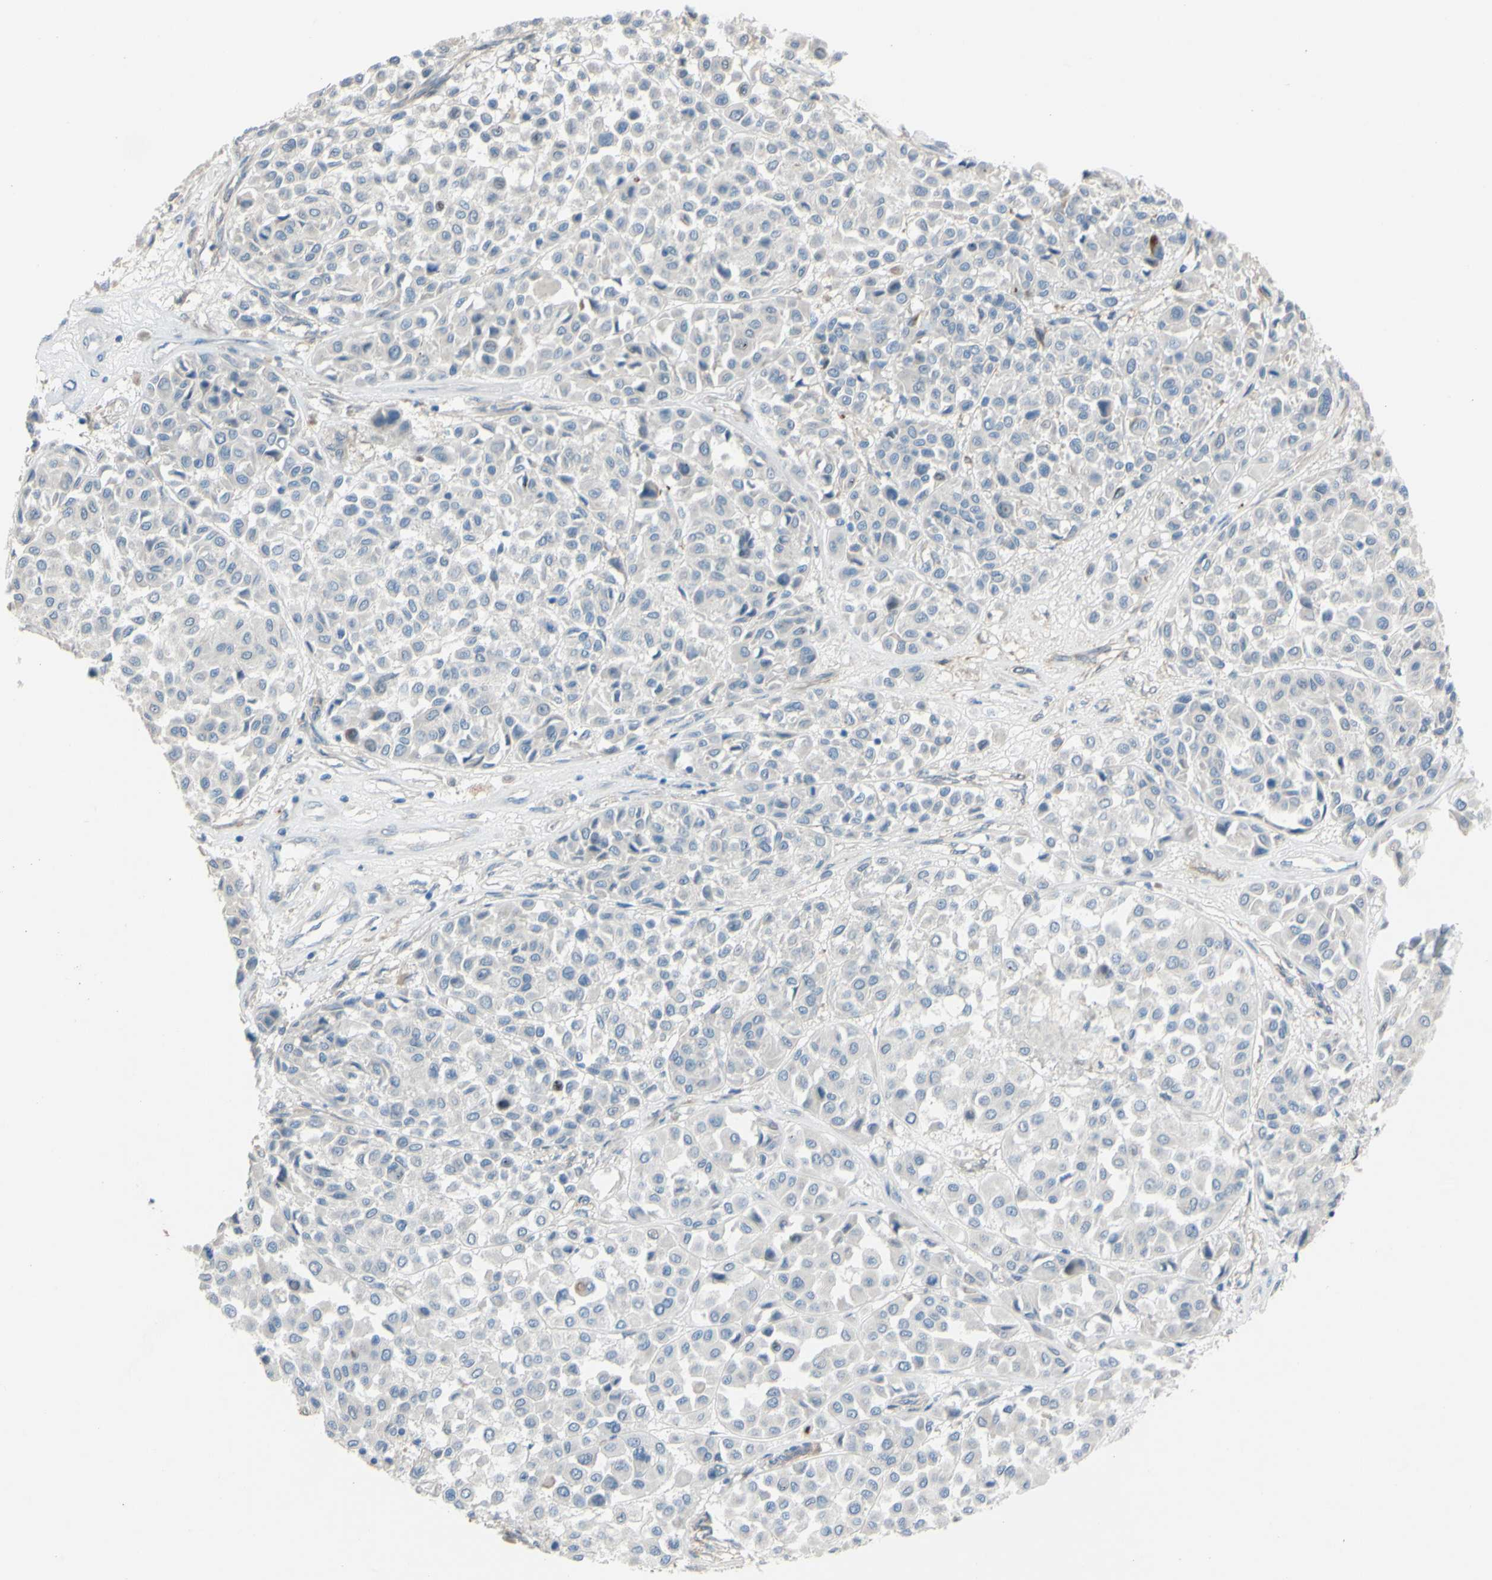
{"staining": {"intensity": "negative", "quantity": "none", "location": "none"}, "tissue": "melanoma", "cell_type": "Tumor cells", "image_type": "cancer", "snomed": [{"axis": "morphology", "description": "Malignant melanoma, Metastatic site"}, {"axis": "topography", "description": "Soft tissue"}], "caption": "A high-resolution photomicrograph shows immunohistochemistry (IHC) staining of malignant melanoma (metastatic site), which exhibits no significant positivity in tumor cells.", "gene": "CDCP1", "patient": {"sex": "male", "age": 41}}